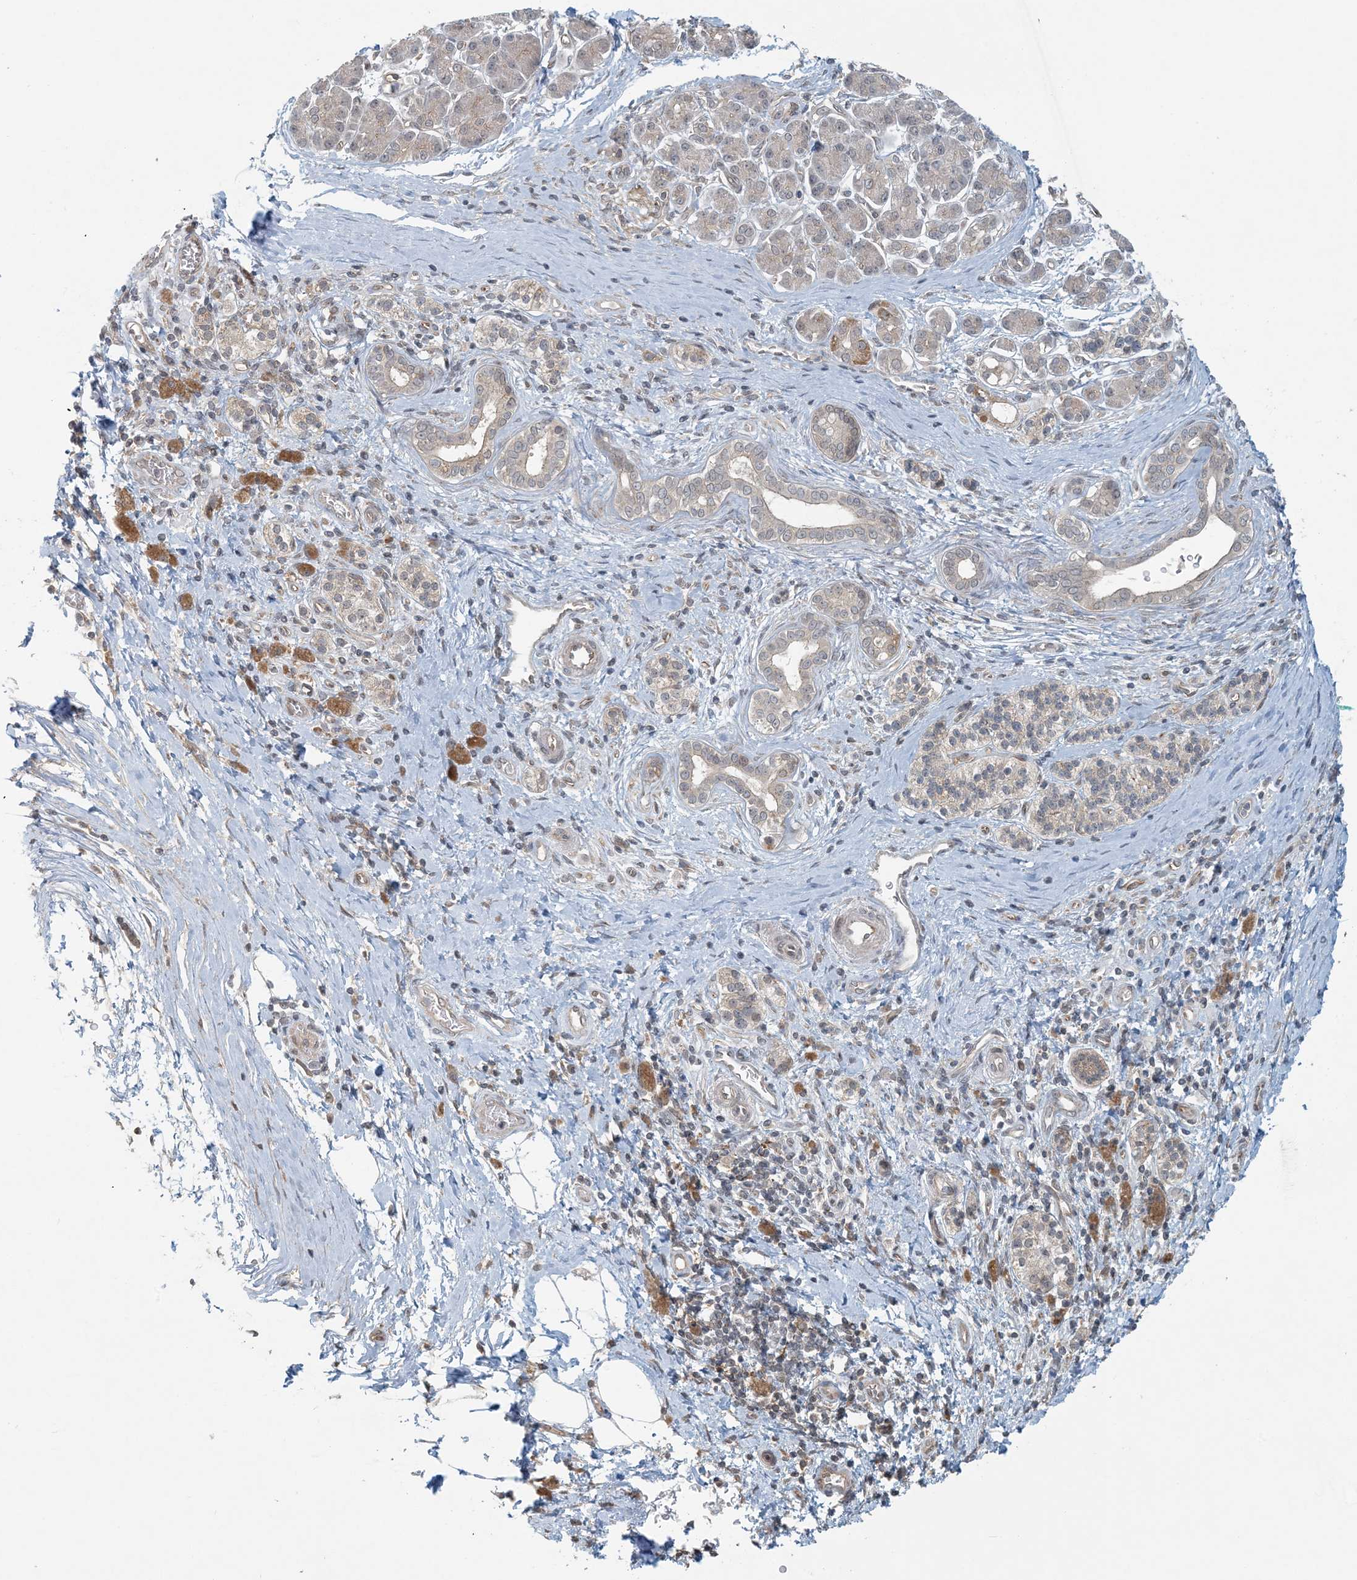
{"staining": {"intensity": "negative", "quantity": "none", "location": "none"}, "tissue": "pancreatic cancer", "cell_type": "Tumor cells", "image_type": "cancer", "snomed": [{"axis": "morphology", "description": "Adenocarcinoma, NOS"}, {"axis": "topography", "description": "Pancreas"}], "caption": "Micrograph shows no protein positivity in tumor cells of adenocarcinoma (pancreatic) tissue.", "gene": "OBI1", "patient": {"sex": "female", "age": 72}}